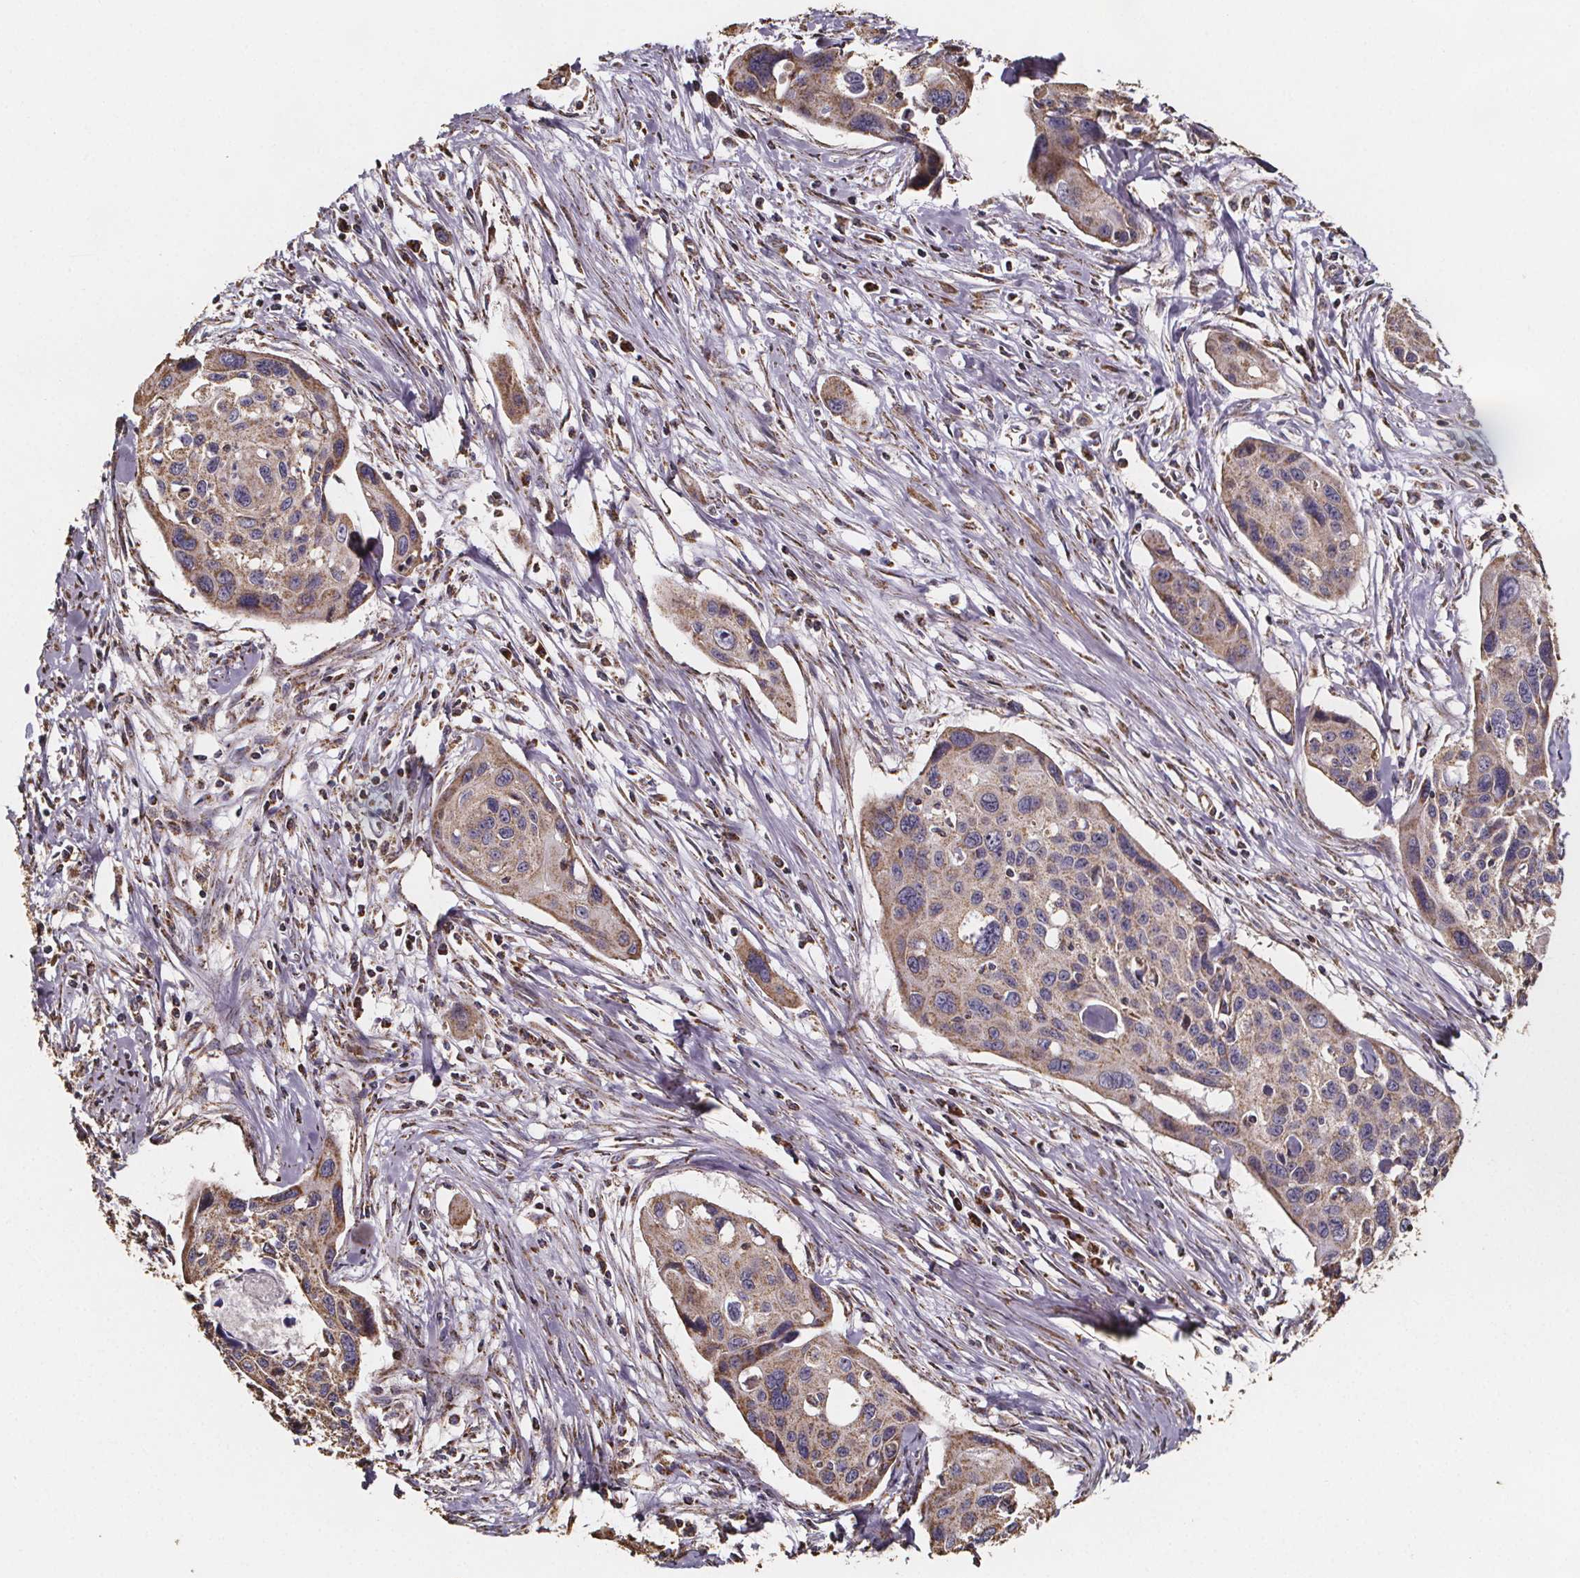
{"staining": {"intensity": "weak", "quantity": ">75%", "location": "cytoplasmic/membranous"}, "tissue": "cervical cancer", "cell_type": "Tumor cells", "image_type": "cancer", "snomed": [{"axis": "morphology", "description": "Squamous cell carcinoma, NOS"}, {"axis": "topography", "description": "Cervix"}], "caption": "Immunohistochemistry of cervical cancer (squamous cell carcinoma) shows low levels of weak cytoplasmic/membranous expression in about >75% of tumor cells.", "gene": "SLC35D2", "patient": {"sex": "female", "age": 31}}